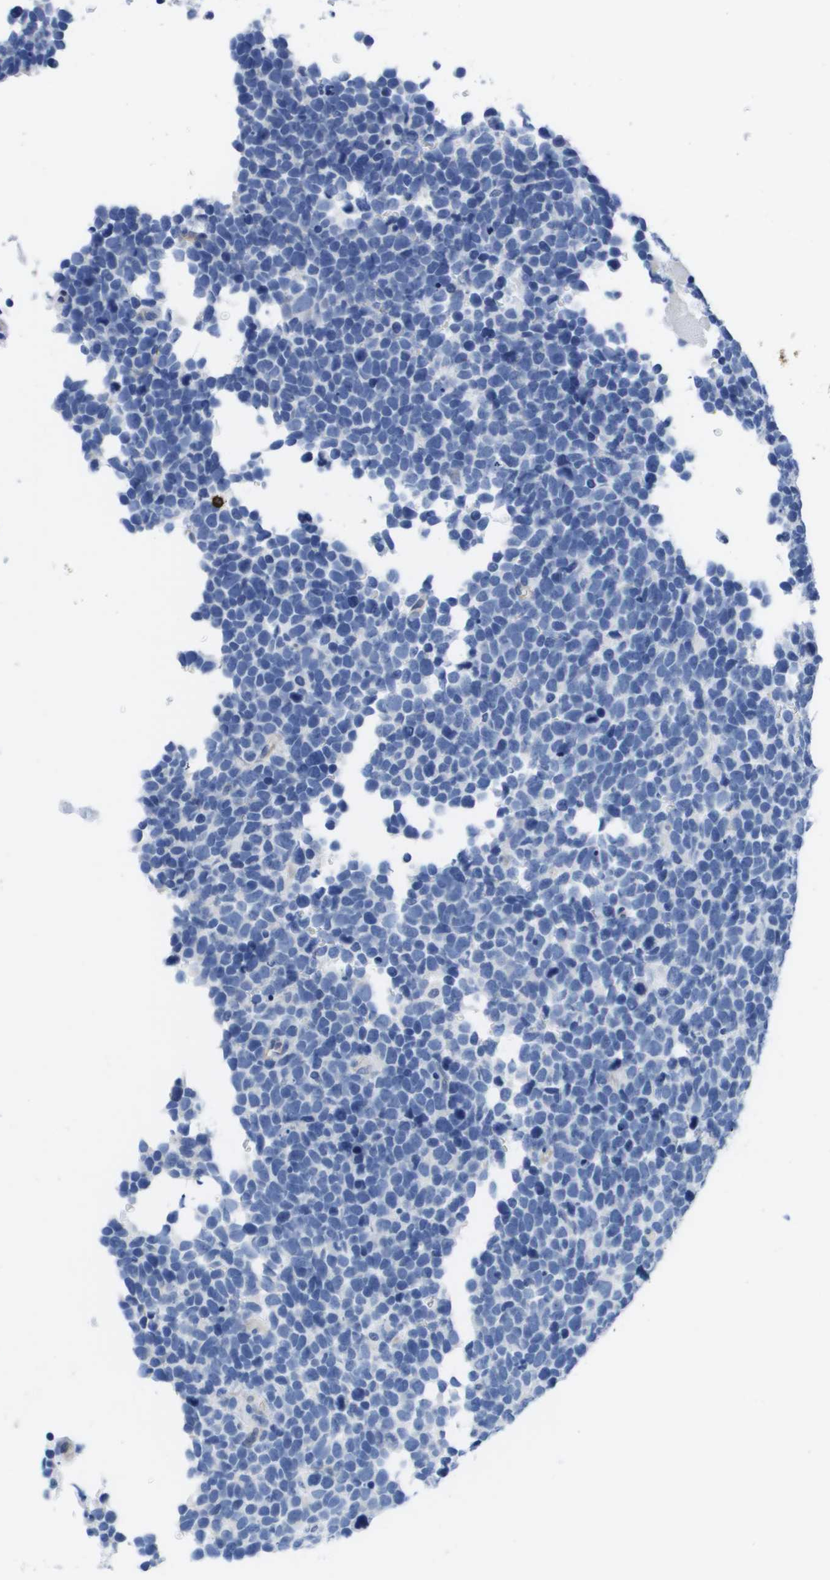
{"staining": {"intensity": "negative", "quantity": "none", "location": "none"}, "tissue": "urothelial cancer", "cell_type": "Tumor cells", "image_type": "cancer", "snomed": [{"axis": "morphology", "description": "Urothelial carcinoma, High grade"}, {"axis": "topography", "description": "Urinary bladder"}], "caption": "This is an immunohistochemistry photomicrograph of high-grade urothelial carcinoma. There is no positivity in tumor cells.", "gene": "MS4A1", "patient": {"sex": "female", "age": 82}}